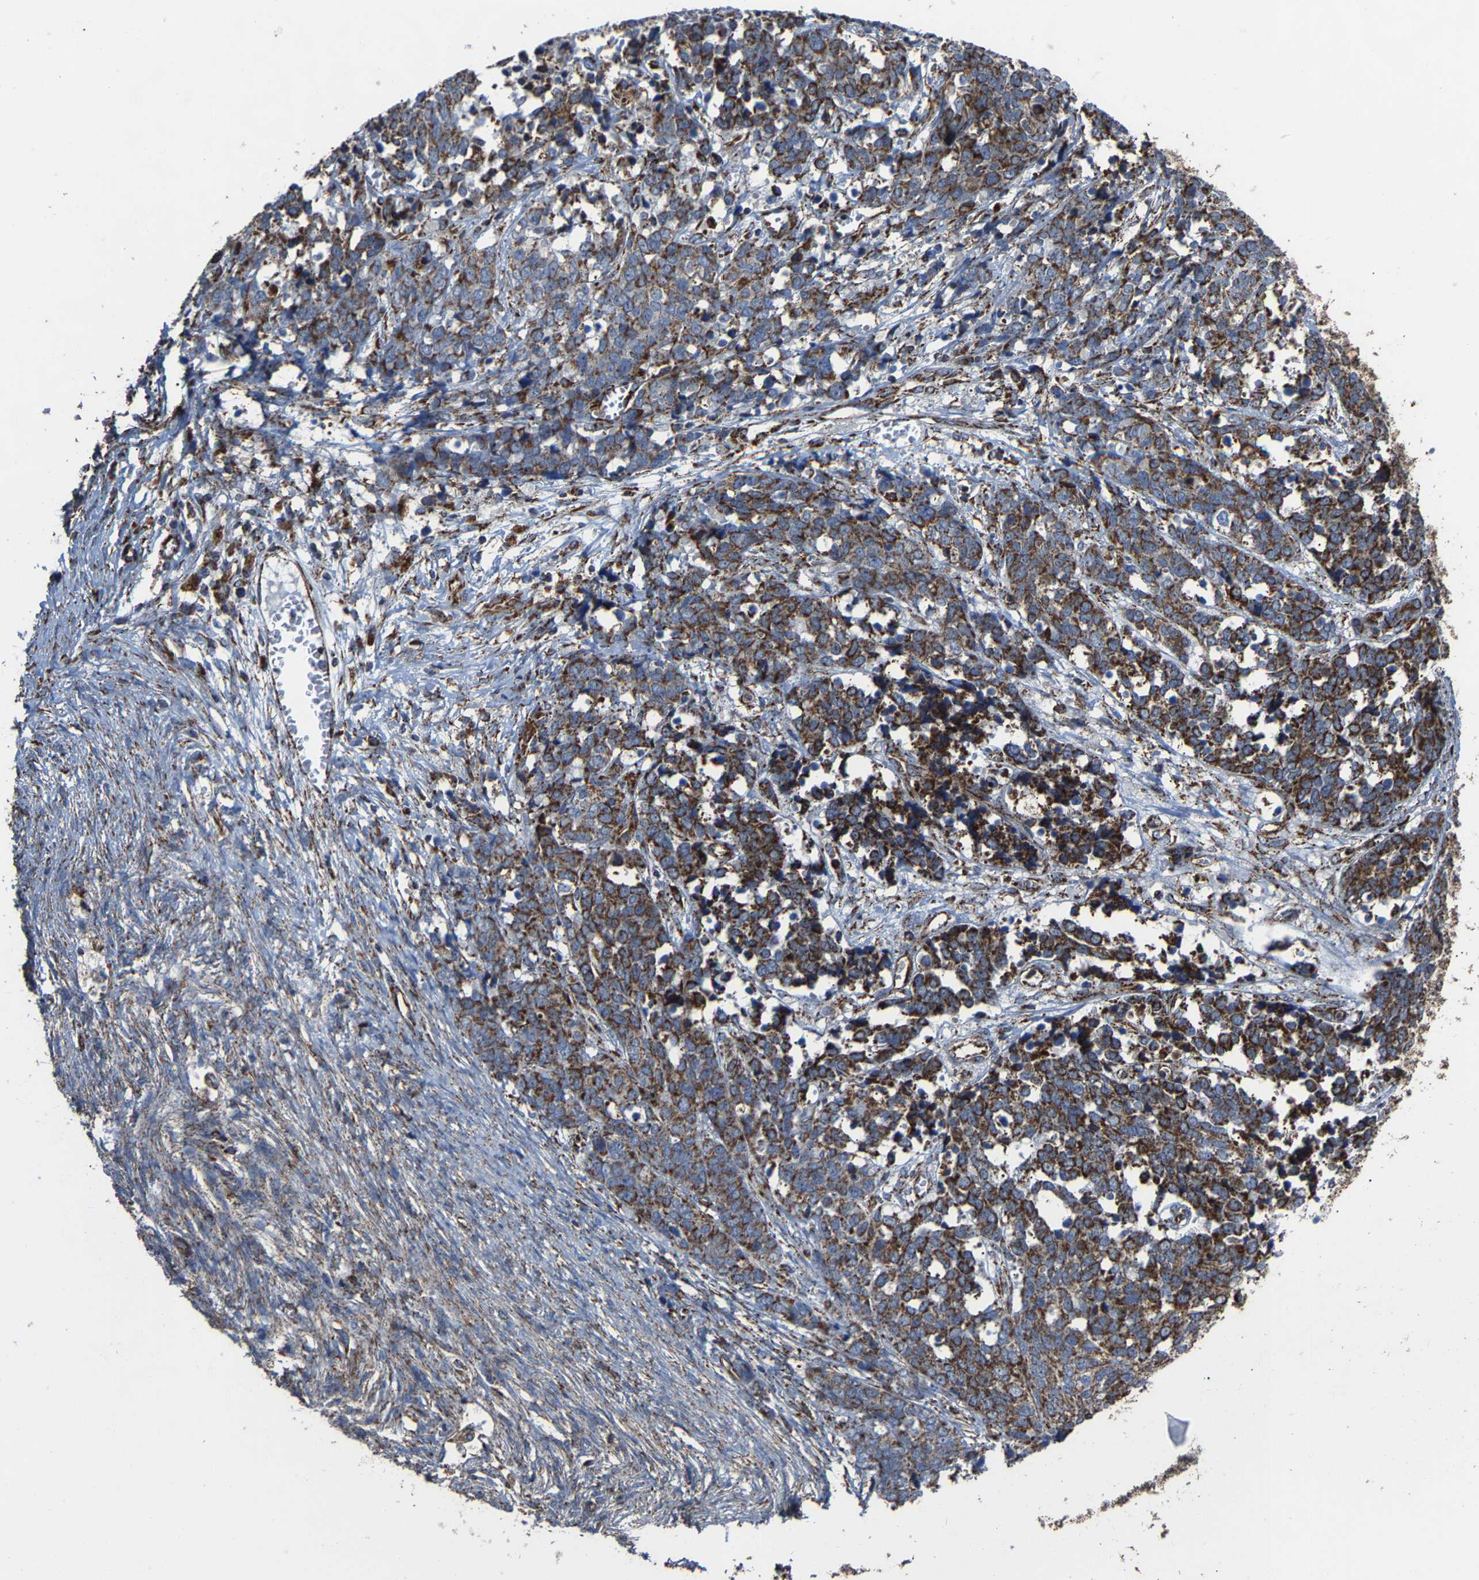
{"staining": {"intensity": "moderate", "quantity": ">75%", "location": "cytoplasmic/membranous"}, "tissue": "ovarian cancer", "cell_type": "Tumor cells", "image_type": "cancer", "snomed": [{"axis": "morphology", "description": "Cystadenocarcinoma, serous, NOS"}, {"axis": "topography", "description": "Ovary"}], "caption": "Serous cystadenocarcinoma (ovarian) was stained to show a protein in brown. There is medium levels of moderate cytoplasmic/membranous positivity in about >75% of tumor cells.", "gene": "NDUFV3", "patient": {"sex": "female", "age": 44}}